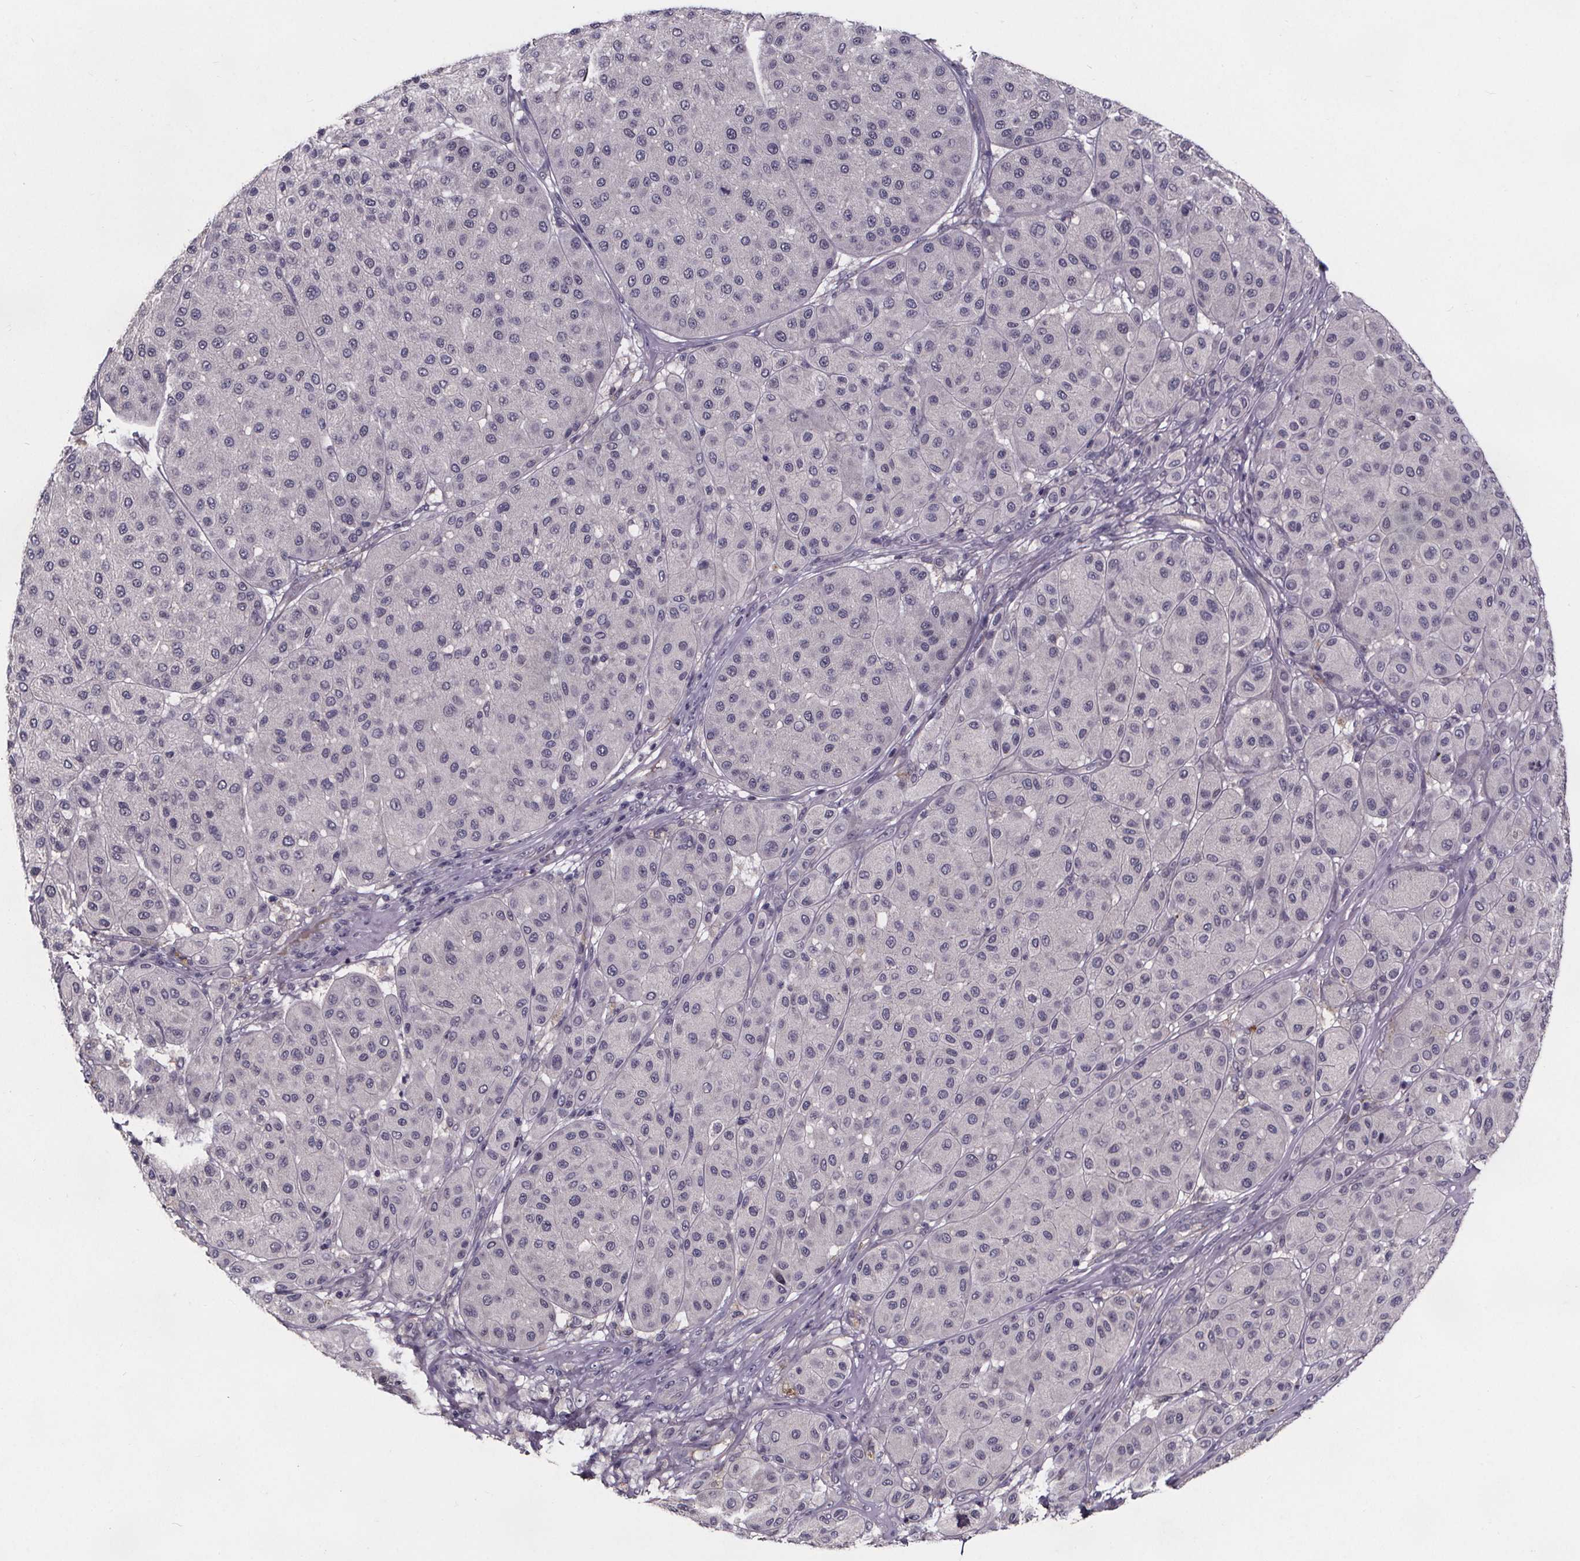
{"staining": {"intensity": "negative", "quantity": "none", "location": "none"}, "tissue": "melanoma", "cell_type": "Tumor cells", "image_type": "cancer", "snomed": [{"axis": "morphology", "description": "Malignant melanoma, Metastatic site"}, {"axis": "topography", "description": "Smooth muscle"}], "caption": "The image reveals no significant positivity in tumor cells of melanoma.", "gene": "NPHP4", "patient": {"sex": "male", "age": 41}}